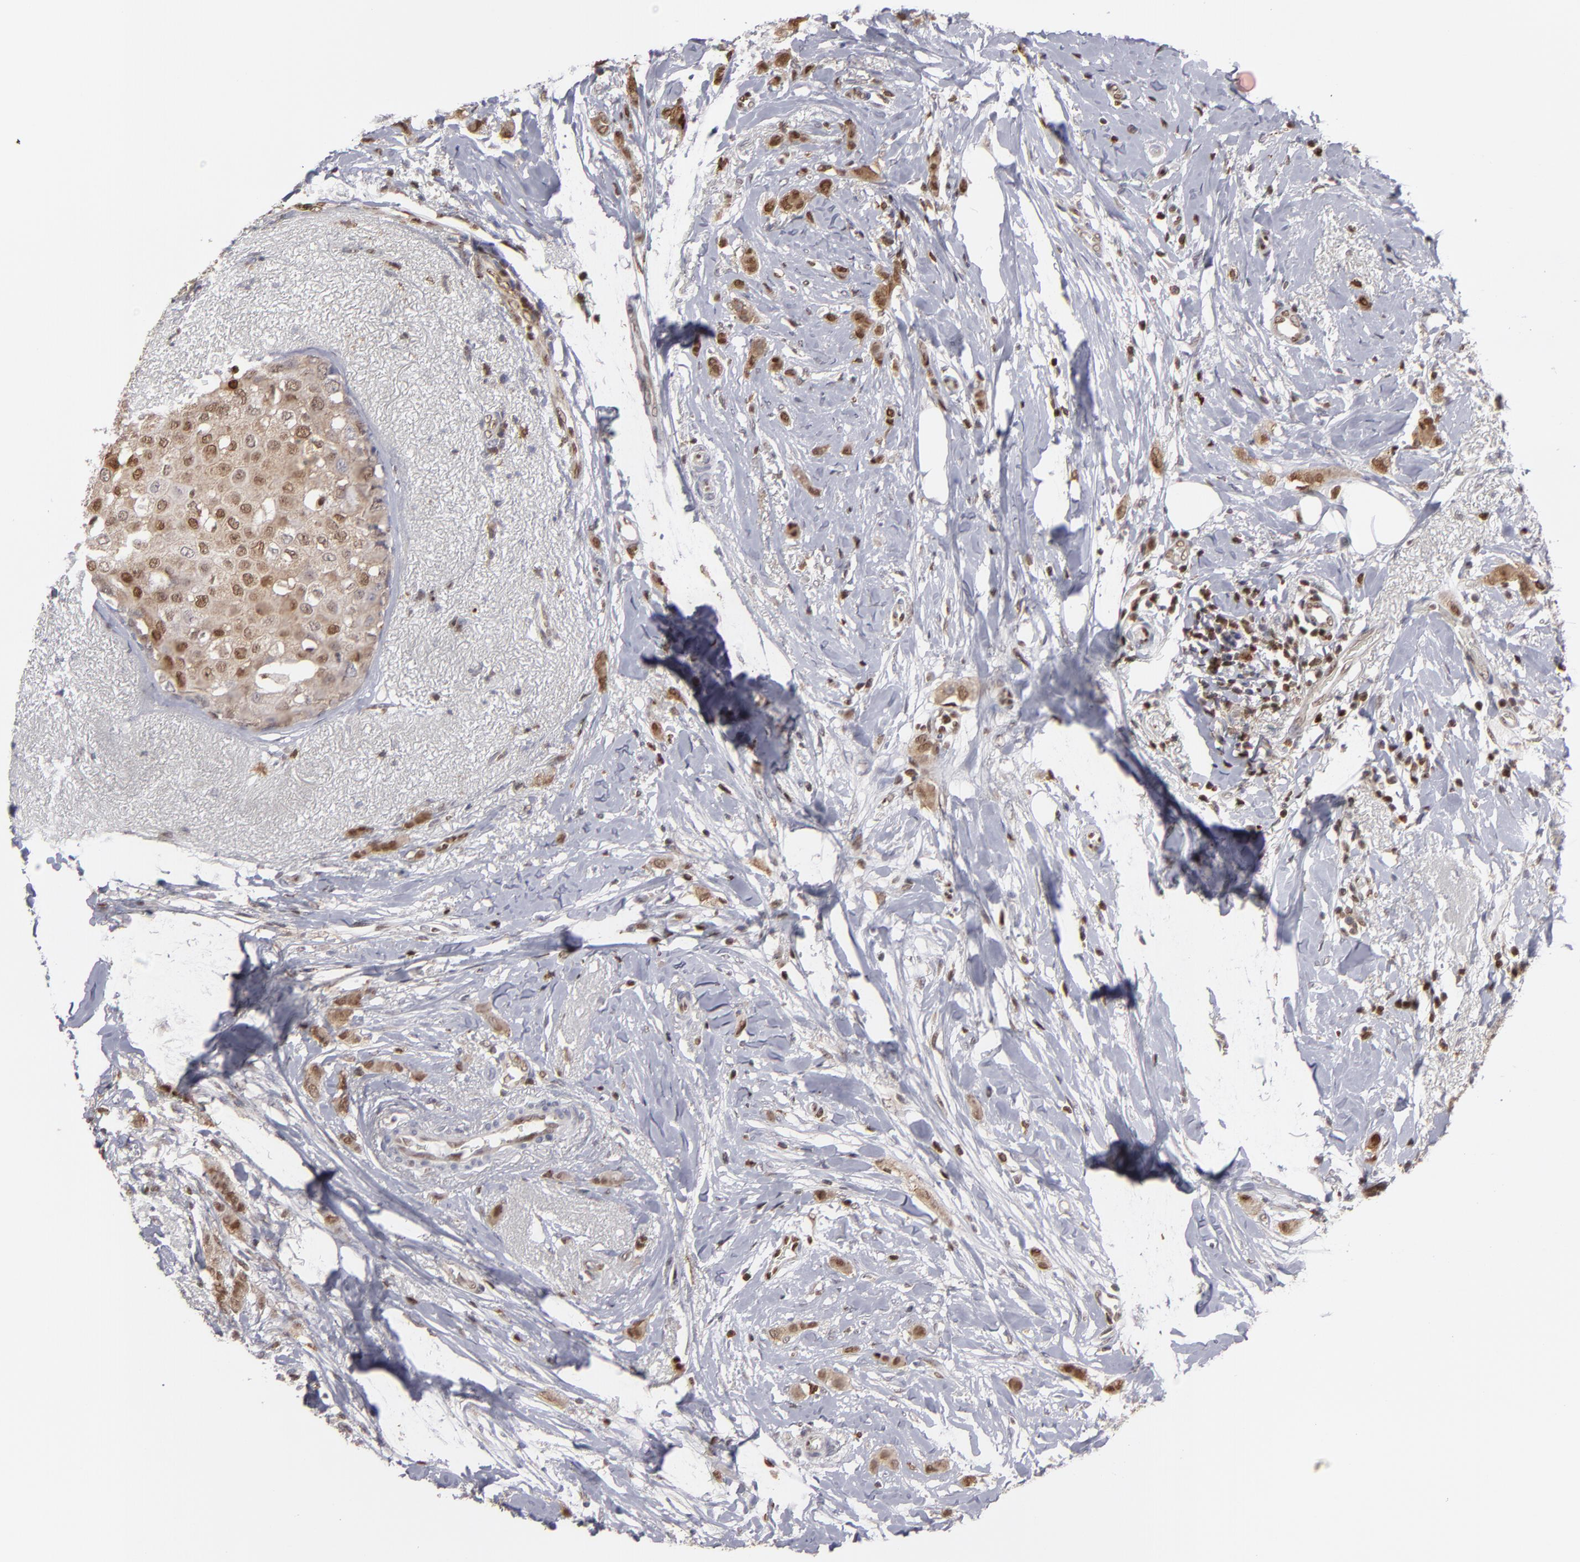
{"staining": {"intensity": "moderate", "quantity": ">75%", "location": "cytoplasmic/membranous,nuclear"}, "tissue": "breast cancer", "cell_type": "Tumor cells", "image_type": "cancer", "snomed": [{"axis": "morphology", "description": "Lobular carcinoma"}, {"axis": "topography", "description": "Breast"}], "caption": "IHC staining of breast cancer, which reveals medium levels of moderate cytoplasmic/membranous and nuclear expression in approximately >75% of tumor cells indicating moderate cytoplasmic/membranous and nuclear protein staining. The staining was performed using DAB (brown) for protein detection and nuclei were counterstained in hematoxylin (blue).", "gene": "GSR", "patient": {"sex": "female", "age": 55}}